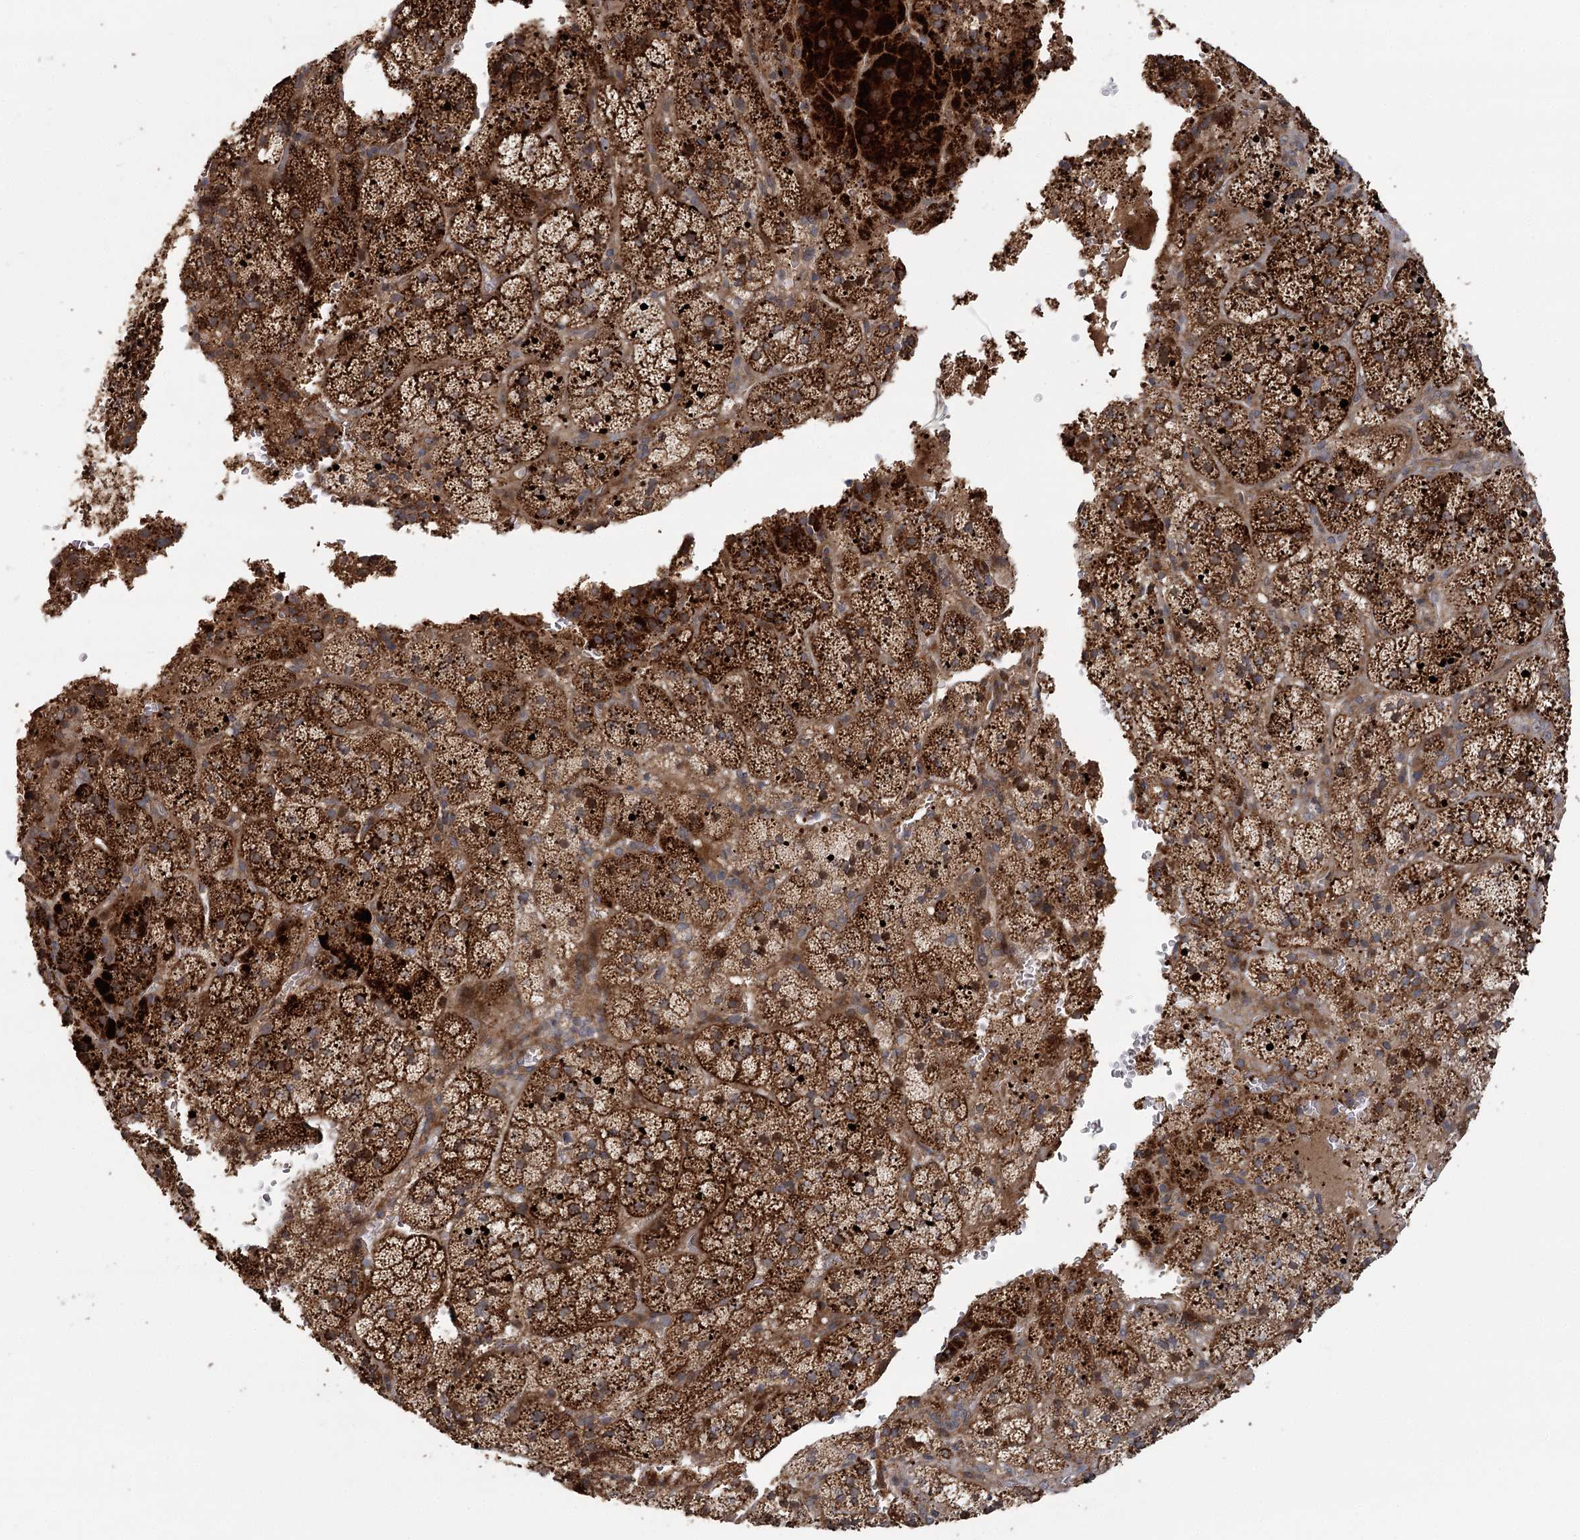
{"staining": {"intensity": "strong", "quantity": ">75%", "location": "cytoplasmic/membranous"}, "tissue": "adrenal gland", "cell_type": "Glandular cells", "image_type": "normal", "snomed": [{"axis": "morphology", "description": "Normal tissue, NOS"}, {"axis": "topography", "description": "Adrenal gland"}], "caption": "Normal adrenal gland demonstrates strong cytoplasmic/membranous expression in approximately >75% of glandular cells, visualized by immunohistochemistry.", "gene": "OBSL1", "patient": {"sex": "female", "age": 44}}